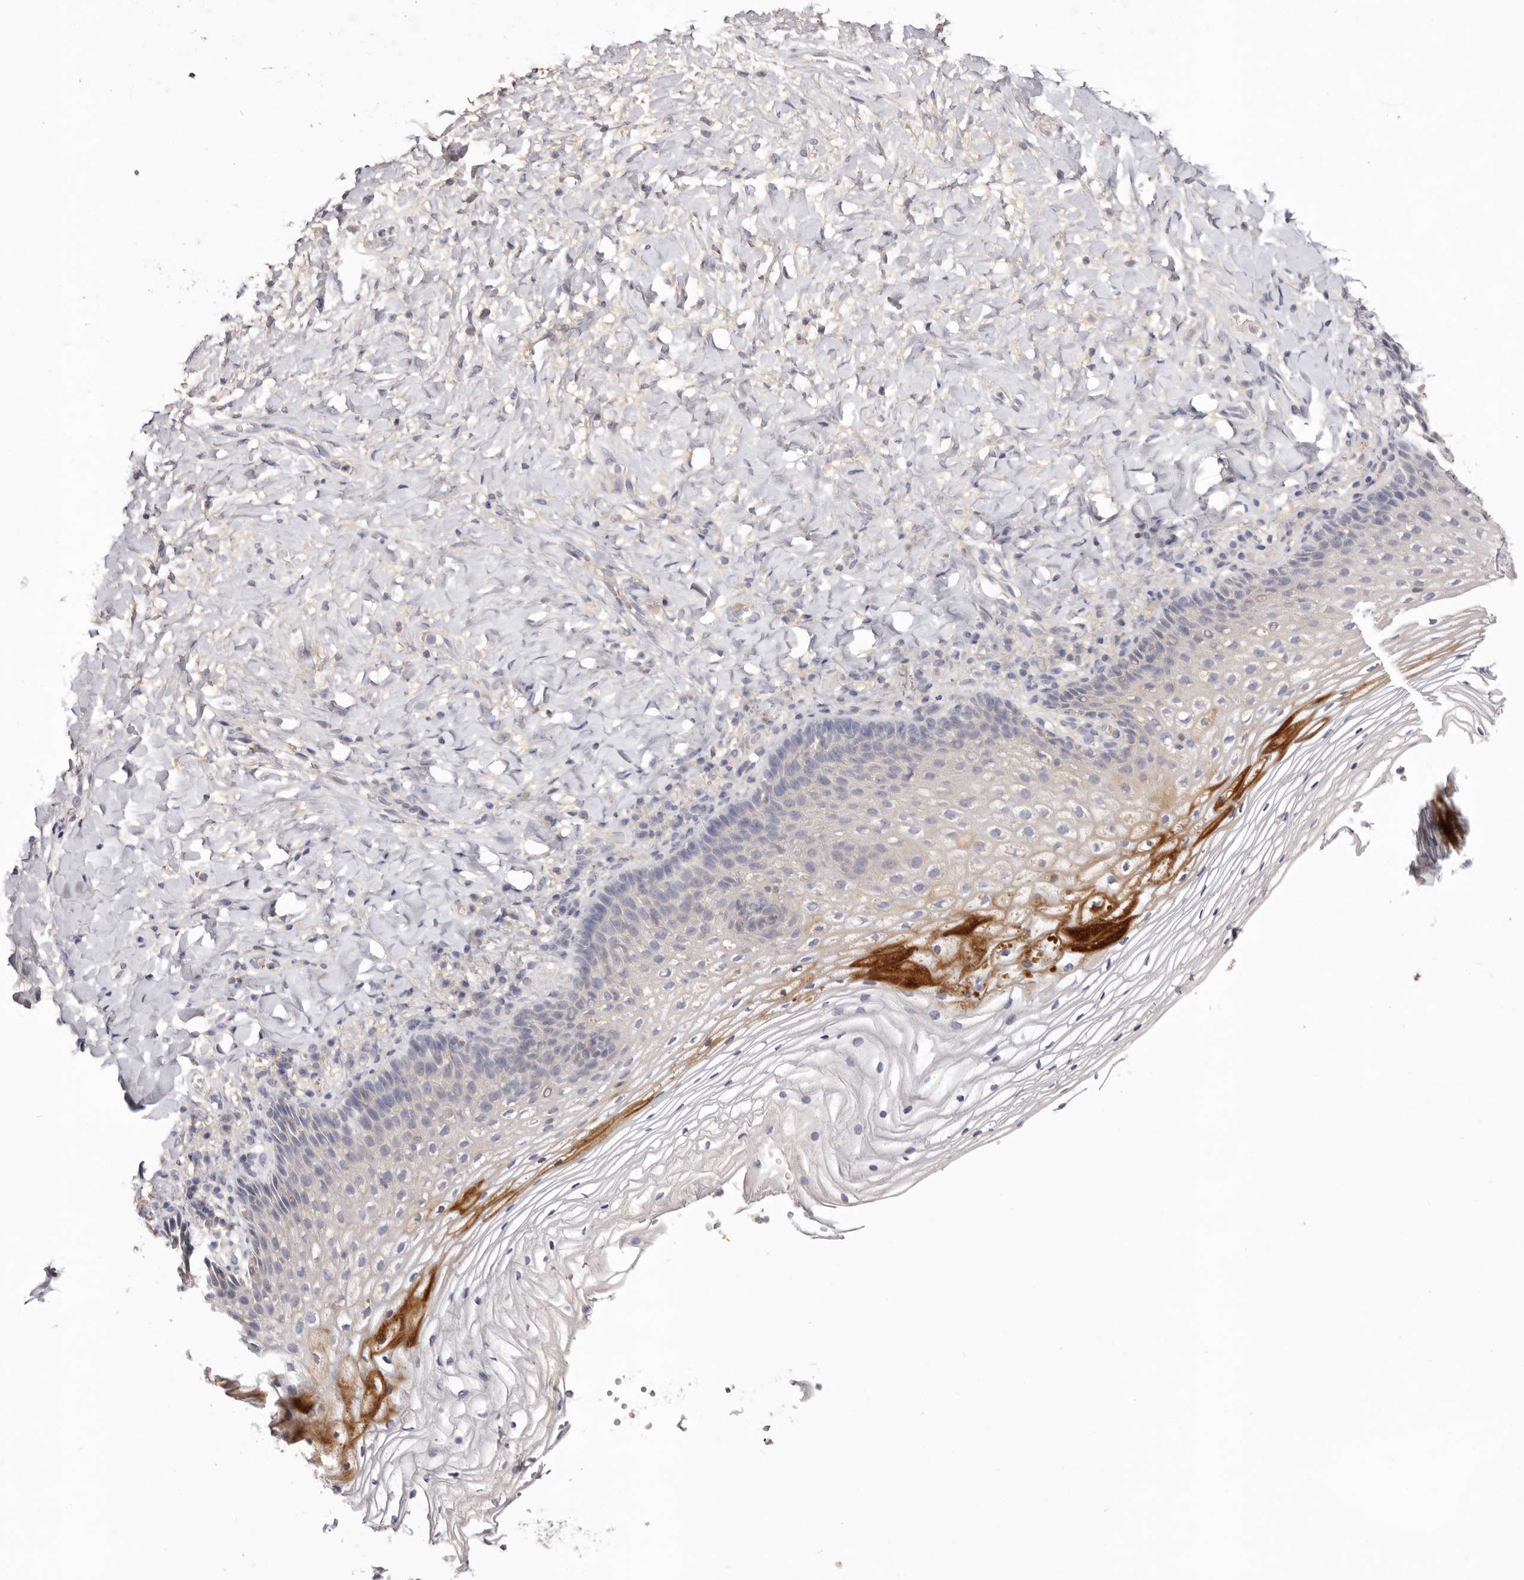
{"staining": {"intensity": "strong", "quantity": "<25%", "location": "cytoplasmic/membranous"}, "tissue": "vagina", "cell_type": "Squamous epithelial cells", "image_type": "normal", "snomed": [{"axis": "morphology", "description": "Normal tissue, NOS"}, {"axis": "topography", "description": "Vagina"}], "caption": "DAB immunohistochemical staining of normal vagina reveals strong cytoplasmic/membranous protein expression in about <25% of squamous epithelial cells.", "gene": "LMLN", "patient": {"sex": "female", "age": 60}}